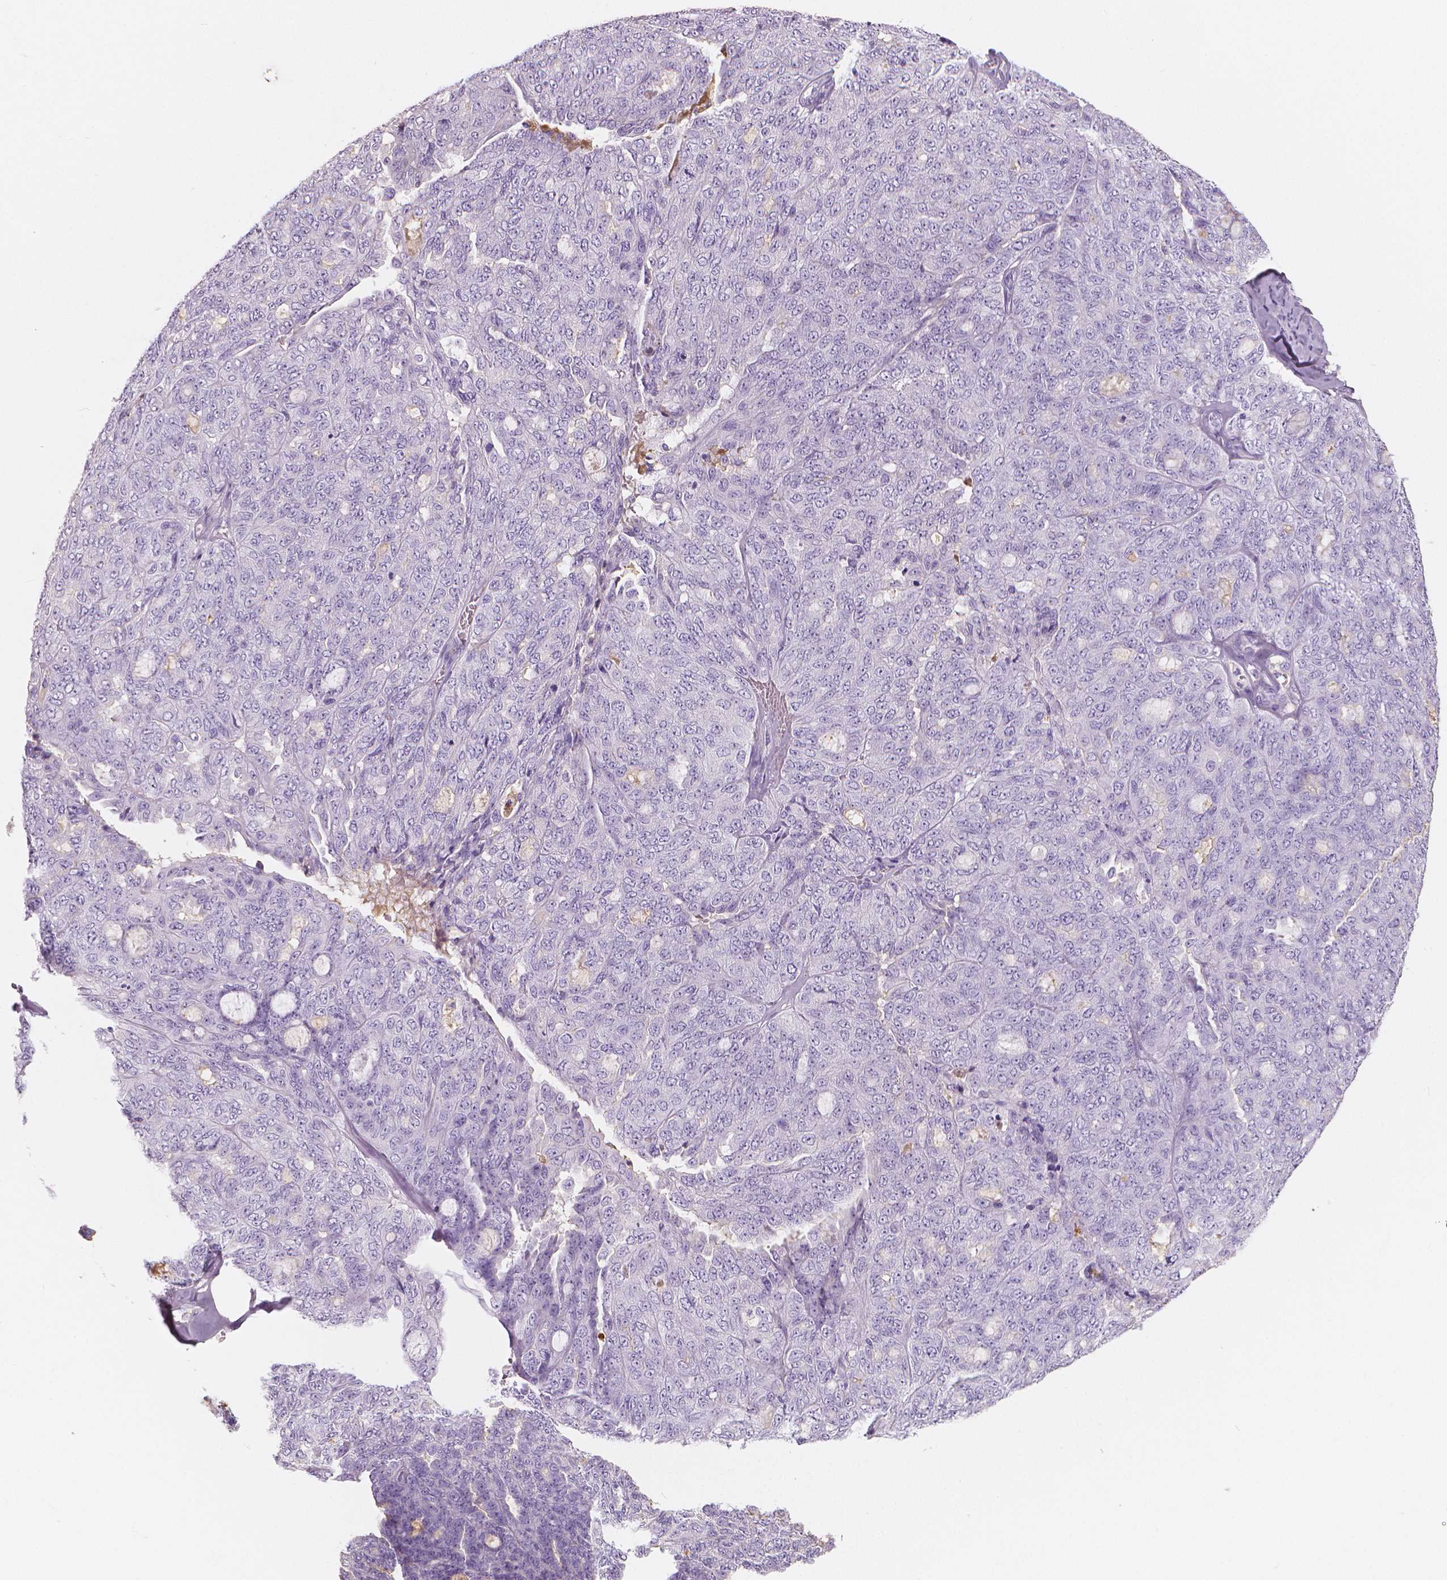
{"staining": {"intensity": "negative", "quantity": "none", "location": "none"}, "tissue": "ovarian cancer", "cell_type": "Tumor cells", "image_type": "cancer", "snomed": [{"axis": "morphology", "description": "Cystadenocarcinoma, serous, NOS"}, {"axis": "topography", "description": "Ovary"}], "caption": "The micrograph shows no significant positivity in tumor cells of ovarian cancer (serous cystadenocarcinoma). Brightfield microscopy of immunohistochemistry stained with DAB (3,3'-diaminobenzidine) (brown) and hematoxylin (blue), captured at high magnification.", "gene": "APOA4", "patient": {"sex": "female", "age": 71}}